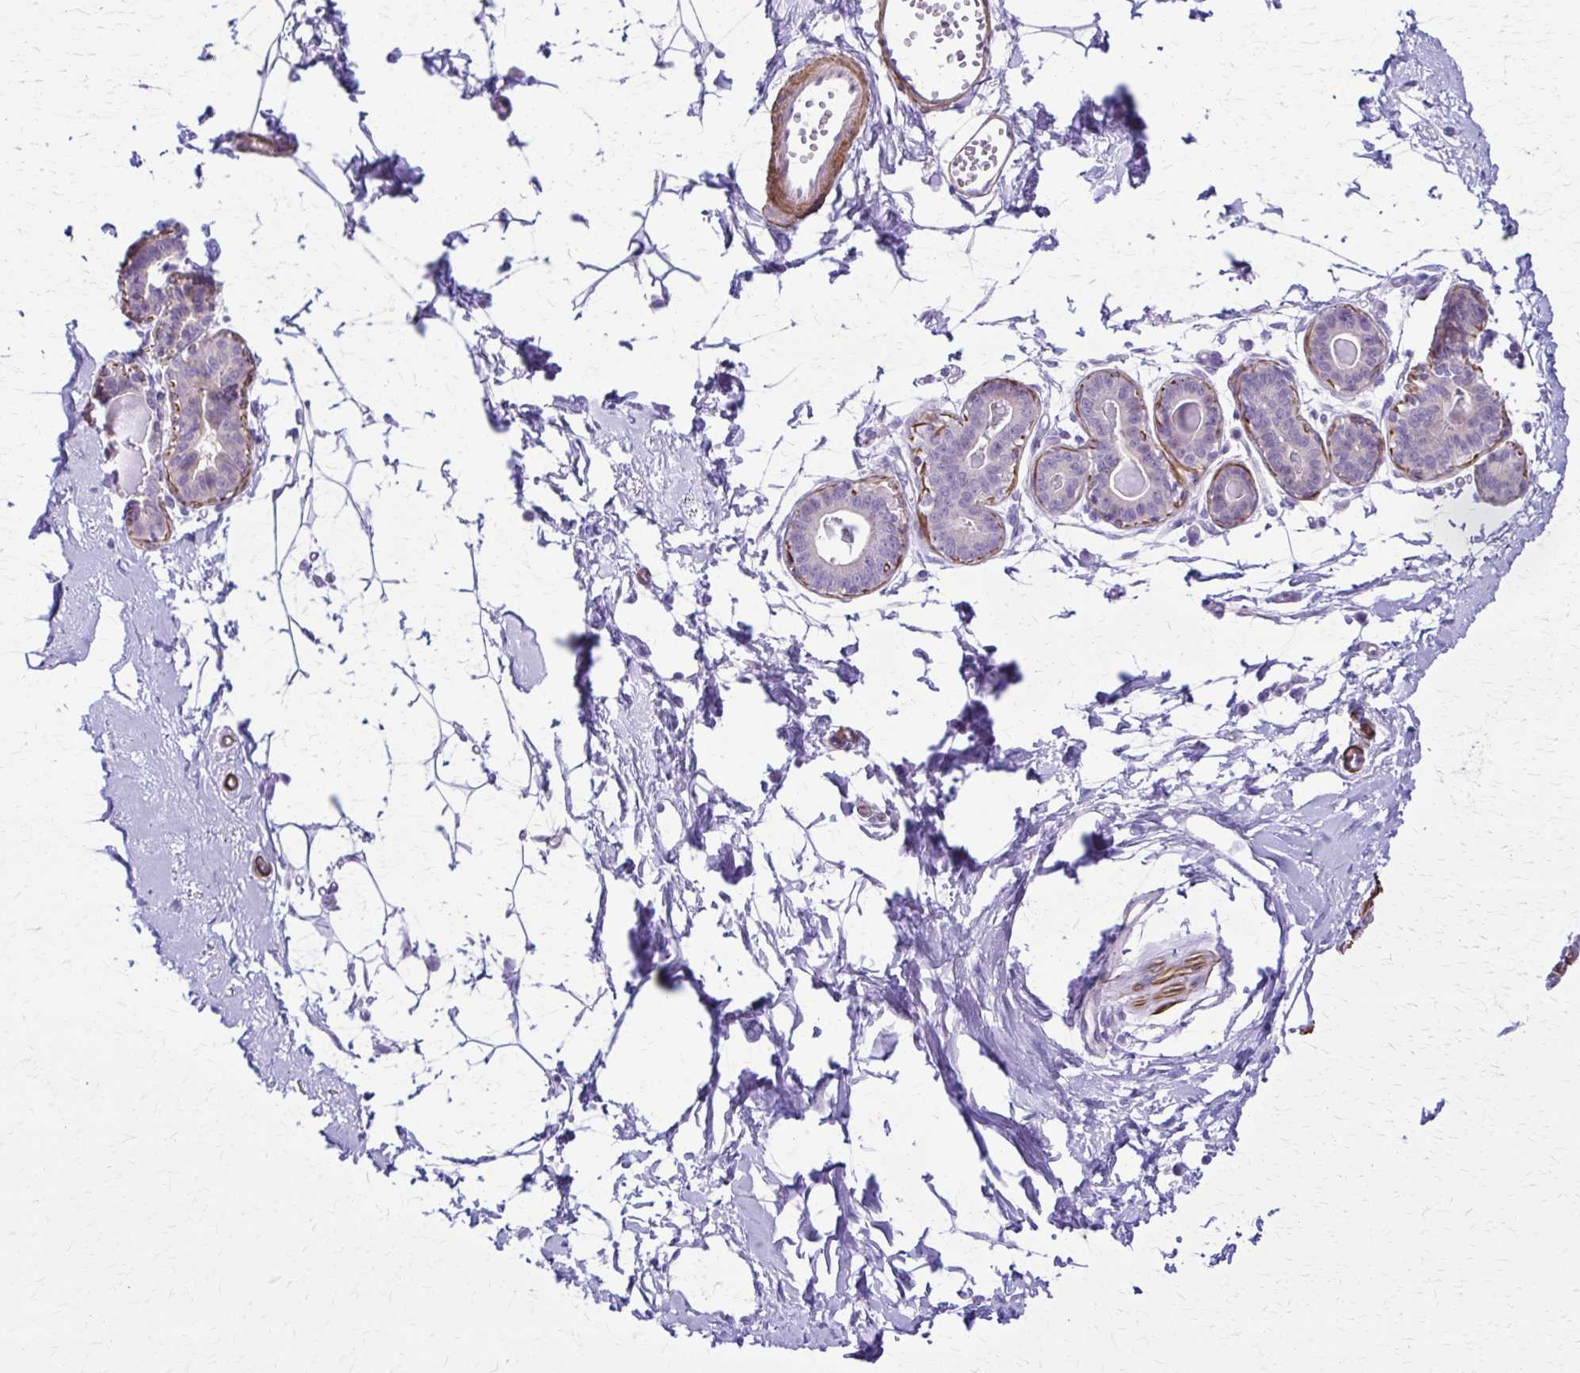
{"staining": {"intensity": "negative", "quantity": "none", "location": "none"}, "tissue": "breast", "cell_type": "Adipocytes", "image_type": "normal", "snomed": [{"axis": "morphology", "description": "Normal tissue, NOS"}, {"axis": "topography", "description": "Breast"}], "caption": "Breast stained for a protein using IHC exhibits no staining adipocytes.", "gene": "DSP", "patient": {"sex": "female", "age": 45}}